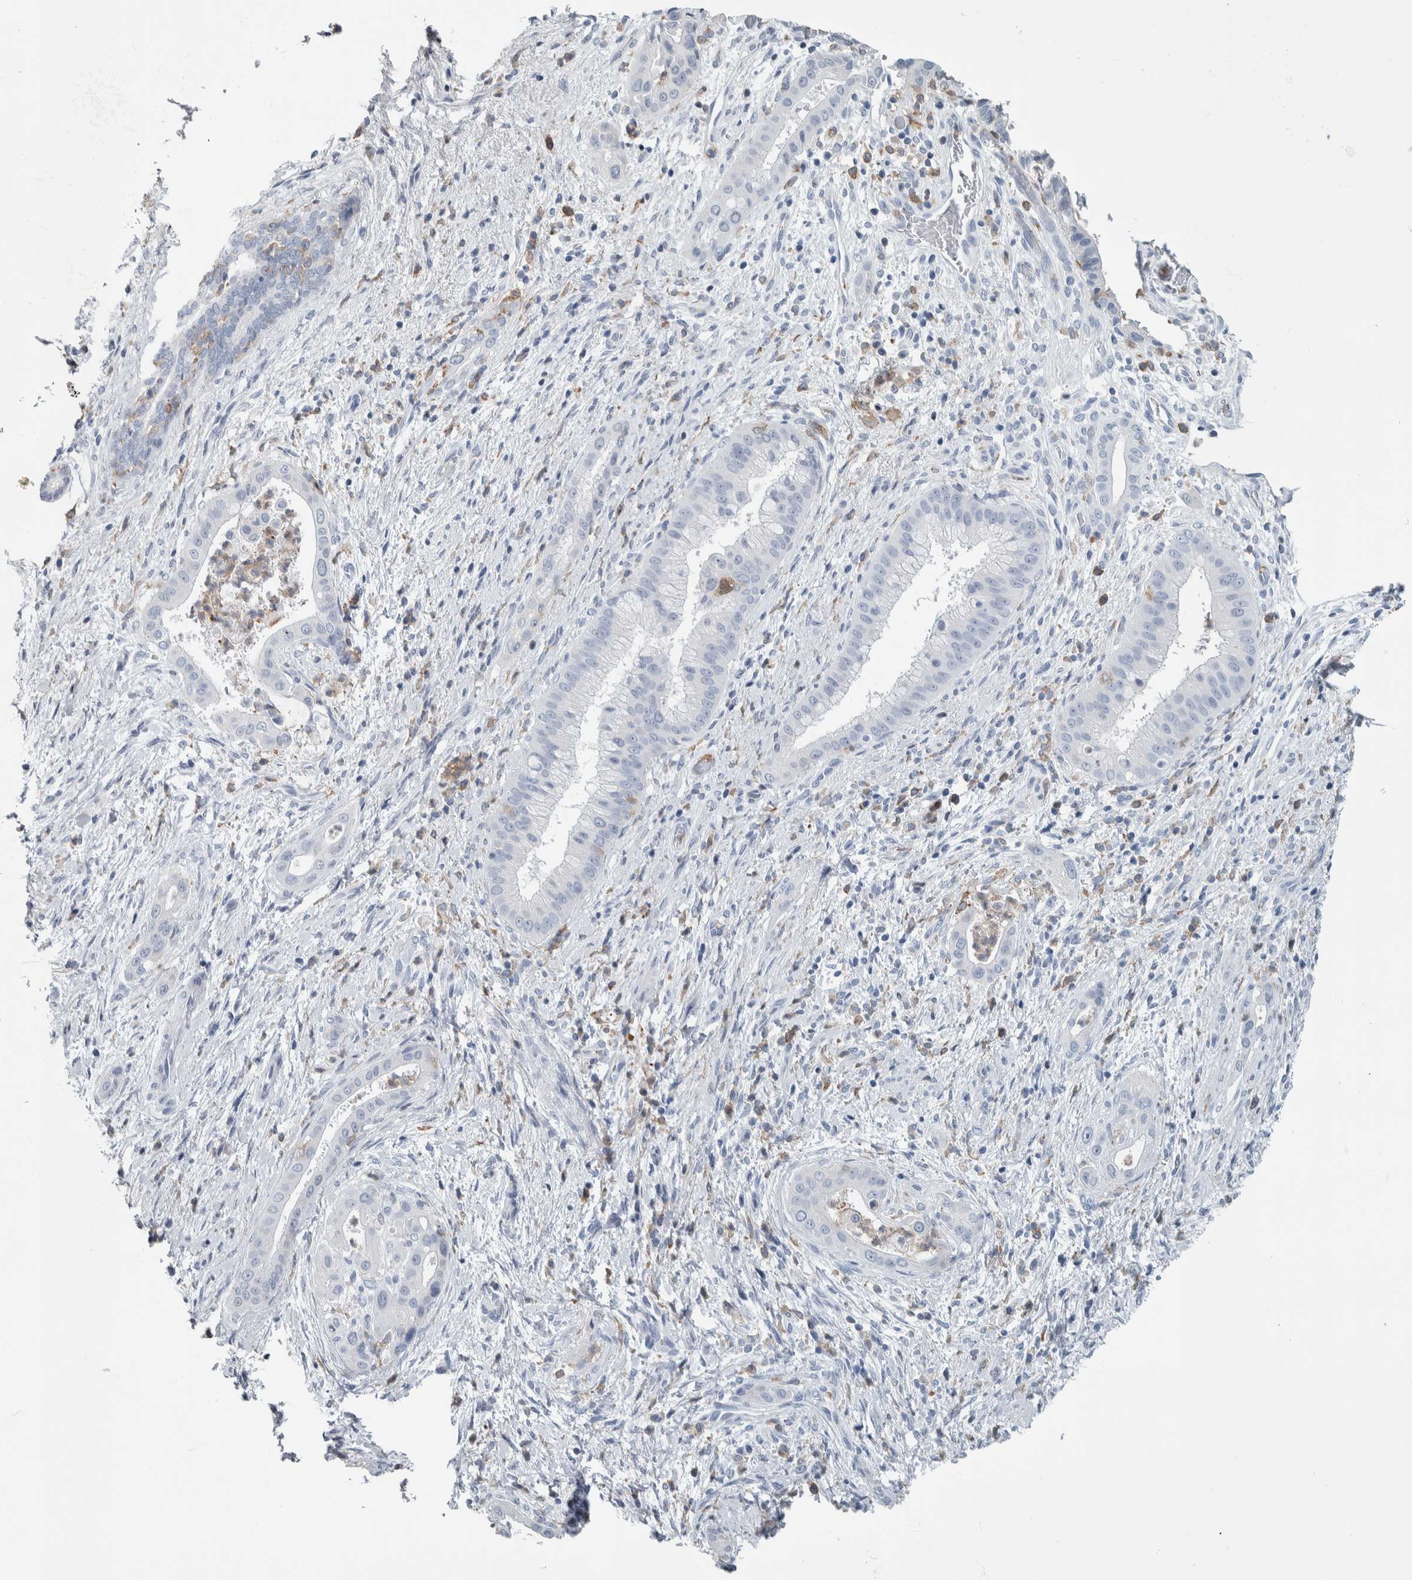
{"staining": {"intensity": "negative", "quantity": "none", "location": "none"}, "tissue": "liver cancer", "cell_type": "Tumor cells", "image_type": "cancer", "snomed": [{"axis": "morphology", "description": "Cholangiocarcinoma"}, {"axis": "topography", "description": "Liver"}], "caption": "A photomicrograph of liver cholangiocarcinoma stained for a protein exhibits no brown staining in tumor cells.", "gene": "SKAP2", "patient": {"sex": "female", "age": 54}}